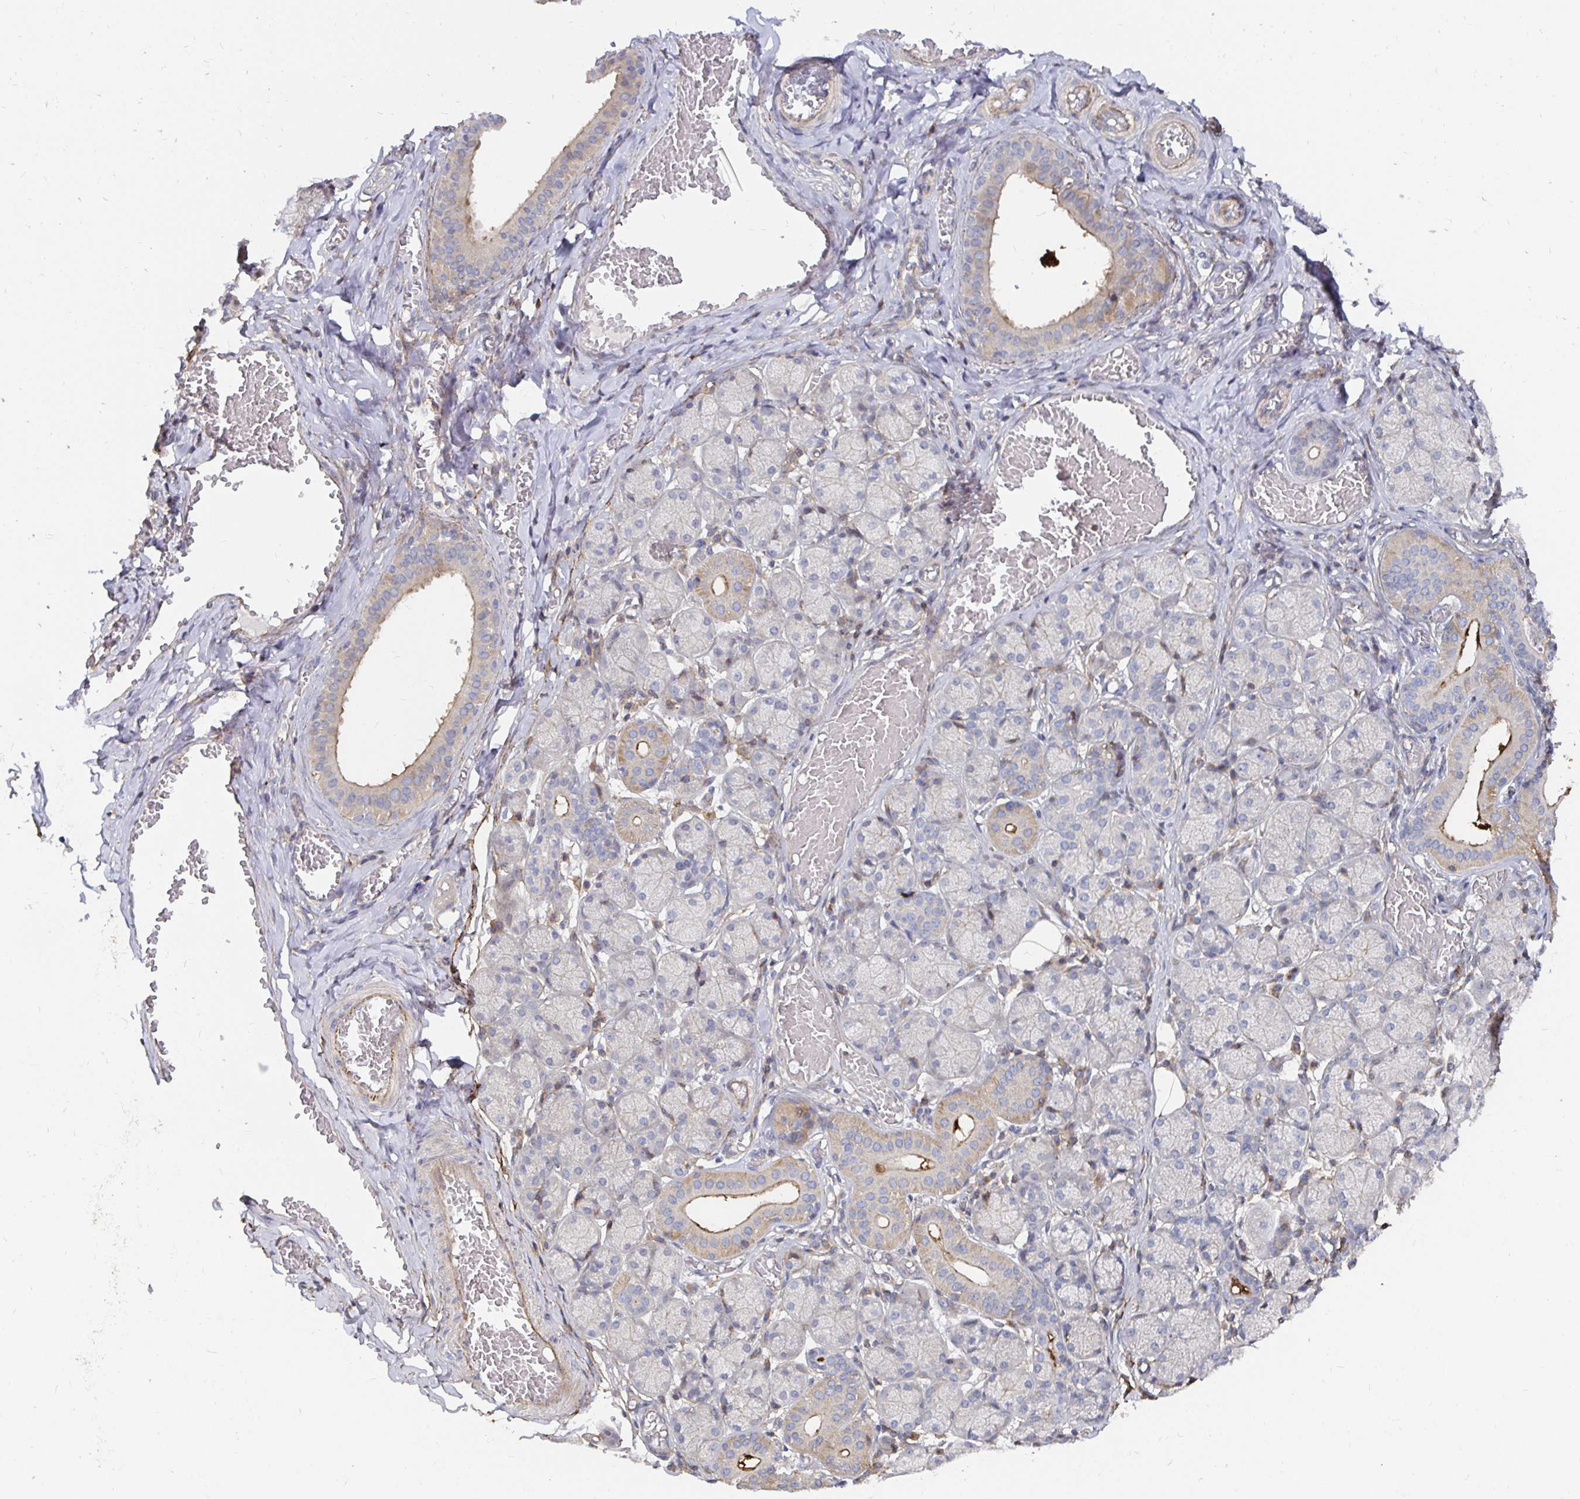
{"staining": {"intensity": "weak", "quantity": "25%-75%", "location": "cytoplasmic/membranous"}, "tissue": "salivary gland", "cell_type": "Glandular cells", "image_type": "normal", "snomed": [{"axis": "morphology", "description": "Normal tissue, NOS"}, {"axis": "topography", "description": "Salivary gland"}], "caption": "Immunohistochemistry histopathology image of unremarkable salivary gland: human salivary gland stained using IHC exhibits low levels of weak protein expression localized specifically in the cytoplasmic/membranous of glandular cells, appearing as a cytoplasmic/membranous brown color.", "gene": "GJA4", "patient": {"sex": "female", "age": 24}}